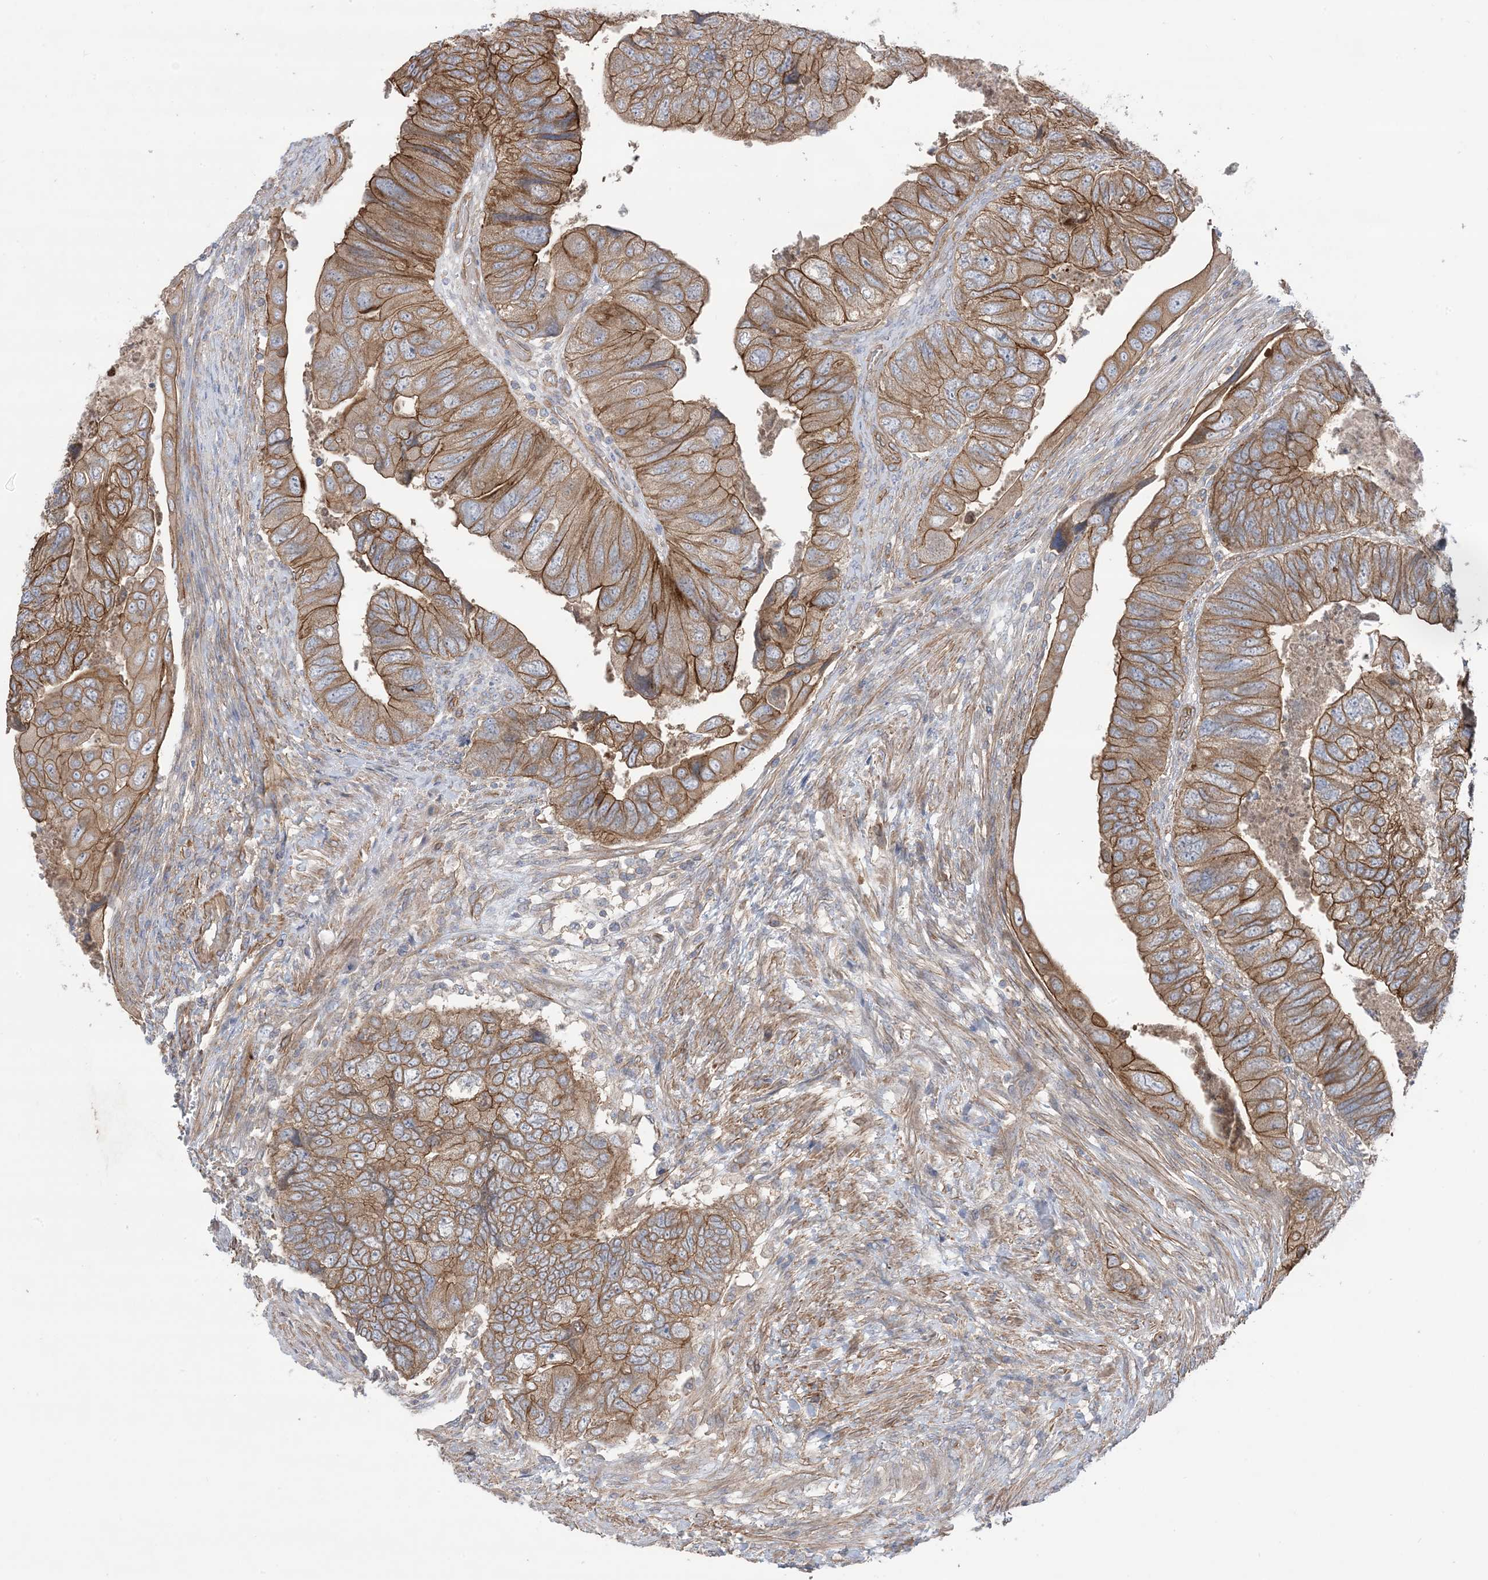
{"staining": {"intensity": "moderate", "quantity": ">75%", "location": "cytoplasmic/membranous"}, "tissue": "colorectal cancer", "cell_type": "Tumor cells", "image_type": "cancer", "snomed": [{"axis": "morphology", "description": "Adenocarcinoma, NOS"}, {"axis": "topography", "description": "Rectum"}], "caption": "Immunohistochemistry (IHC) of adenocarcinoma (colorectal) exhibits medium levels of moderate cytoplasmic/membranous staining in approximately >75% of tumor cells.", "gene": "CCNY", "patient": {"sex": "male", "age": 63}}